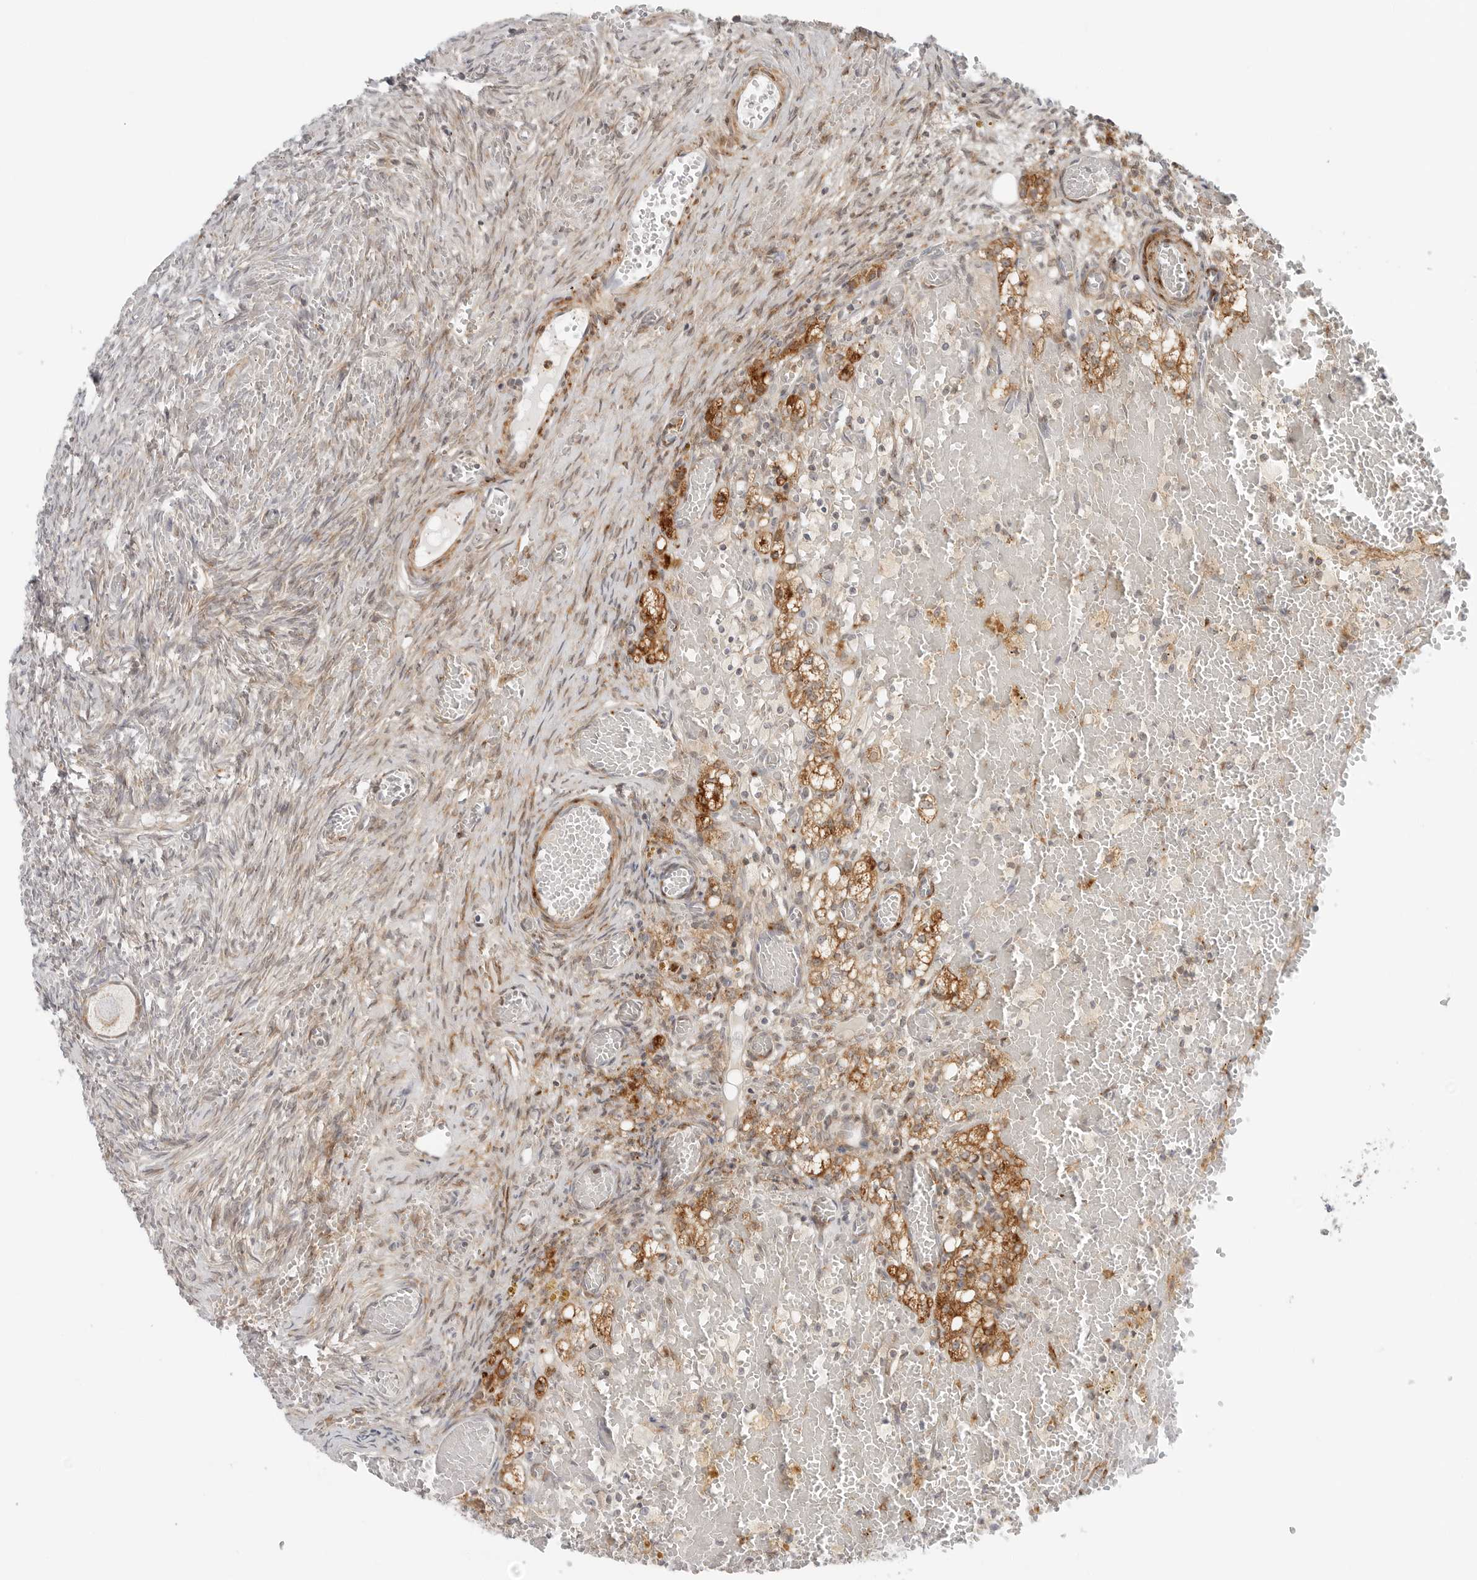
{"staining": {"intensity": "moderate", "quantity": "<25%", "location": "cytoplasmic/membranous"}, "tissue": "ovary", "cell_type": "Ovarian stroma cells", "image_type": "normal", "snomed": [{"axis": "morphology", "description": "Adenocarcinoma, NOS"}, {"axis": "topography", "description": "Endometrium"}], "caption": "The micrograph reveals a brown stain indicating the presence of a protein in the cytoplasmic/membranous of ovarian stroma cells in ovary. The protein is shown in brown color, while the nuclei are stained blue.", "gene": "C1QTNF1", "patient": {"sex": "female", "age": 32}}